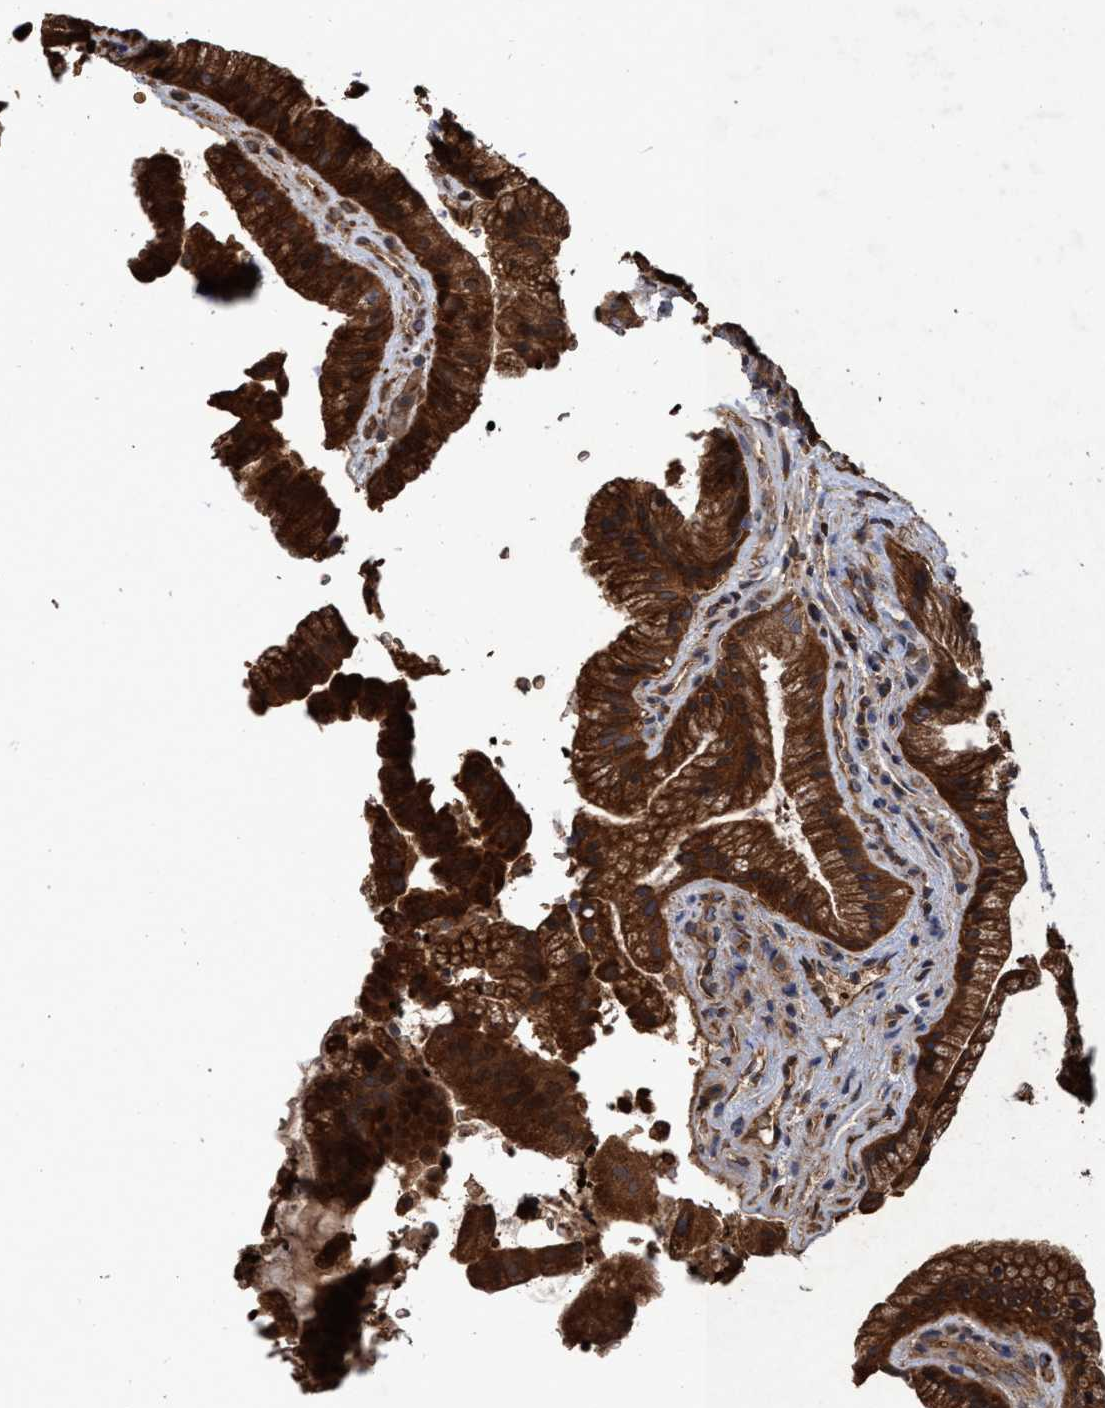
{"staining": {"intensity": "strong", "quantity": ">75%", "location": "cytoplasmic/membranous"}, "tissue": "gallbladder", "cell_type": "Glandular cells", "image_type": "normal", "snomed": [{"axis": "morphology", "description": "Normal tissue, NOS"}, {"axis": "topography", "description": "Gallbladder"}], "caption": "Strong cytoplasmic/membranous positivity for a protein is identified in about >75% of glandular cells of unremarkable gallbladder using immunohistochemistry.", "gene": "CHMP6", "patient": {"sex": "male", "age": 49}}